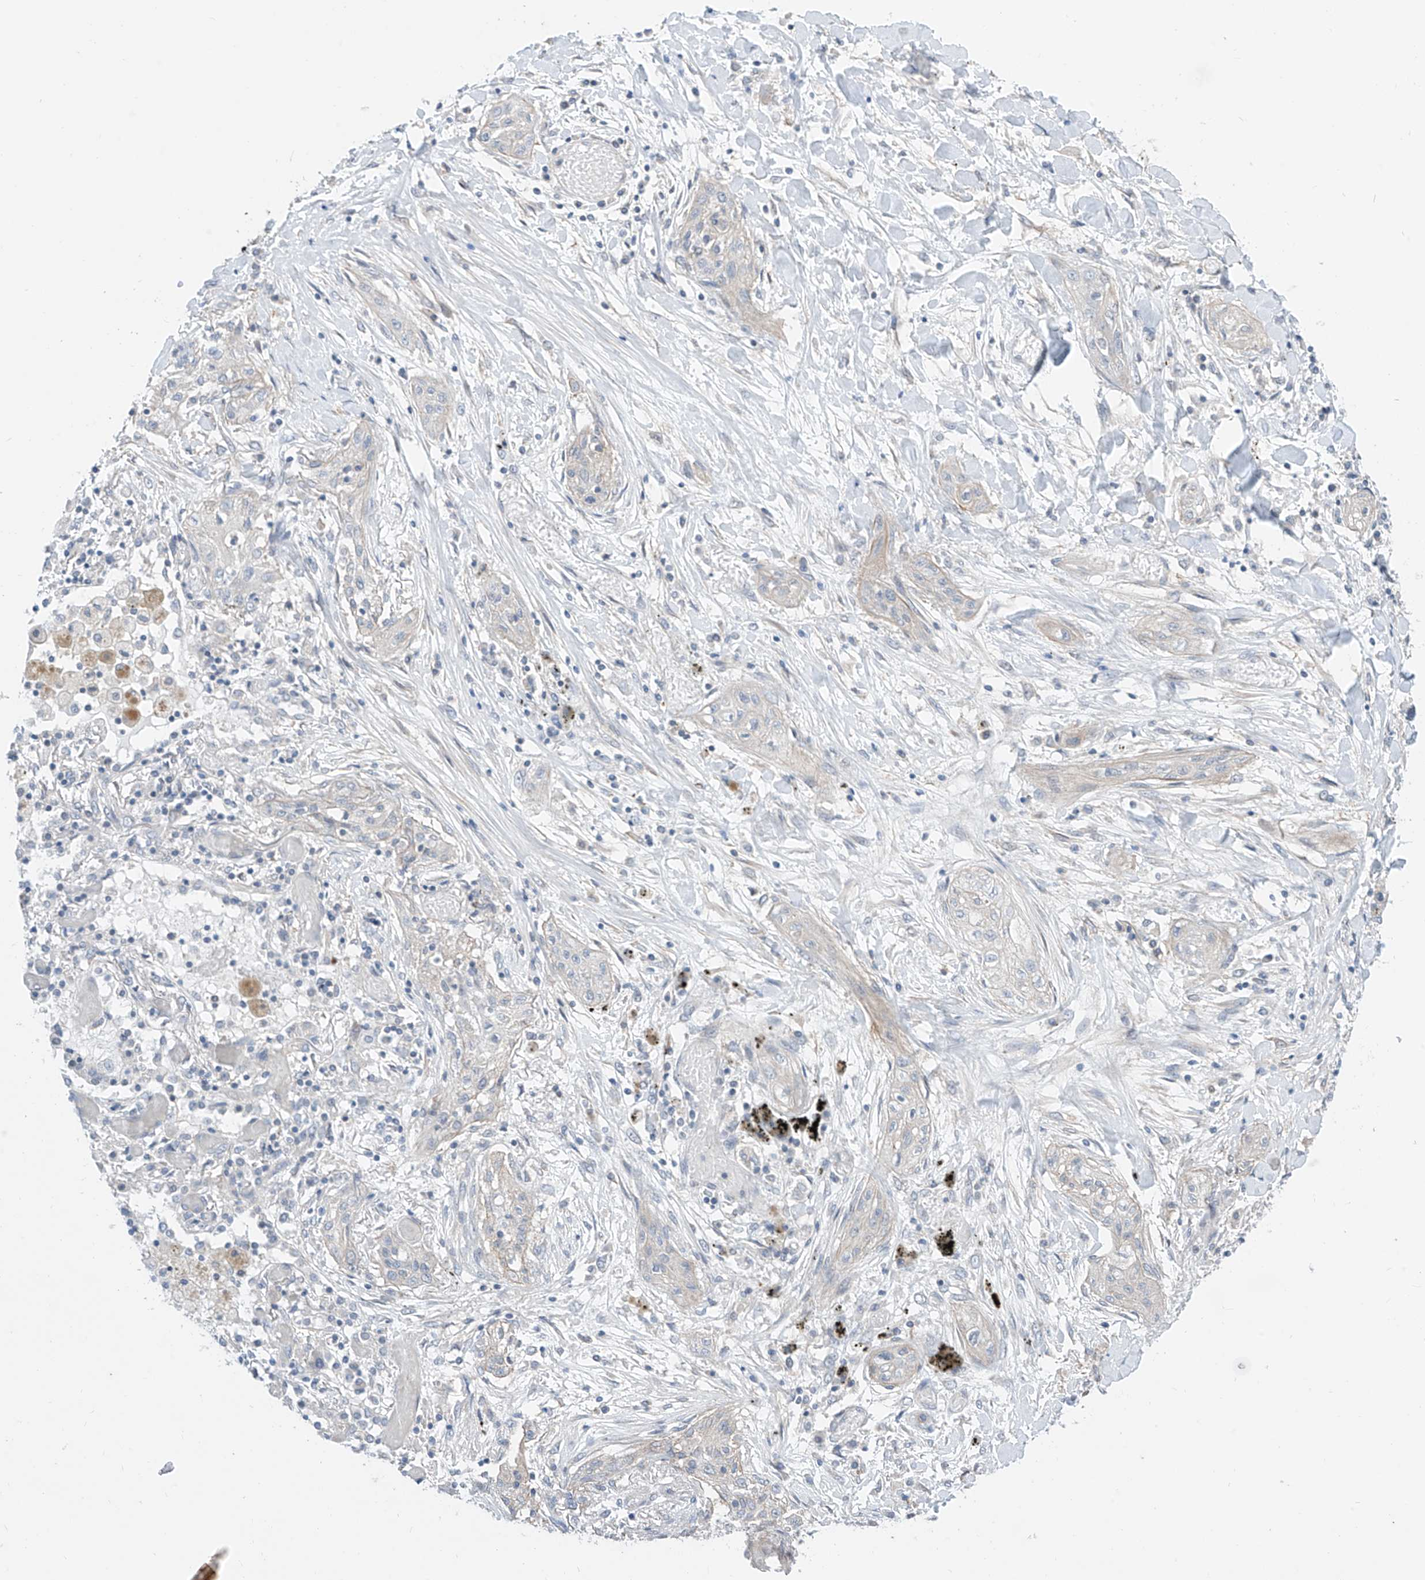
{"staining": {"intensity": "negative", "quantity": "none", "location": "none"}, "tissue": "lung cancer", "cell_type": "Tumor cells", "image_type": "cancer", "snomed": [{"axis": "morphology", "description": "Squamous cell carcinoma, NOS"}, {"axis": "topography", "description": "Lung"}], "caption": "This is an immunohistochemistry (IHC) photomicrograph of human lung squamous cell carcinoma. There is no expression in tumor cells.", "gene": "ABLIM2", "patient": {"sex": "female", "age": 47}}